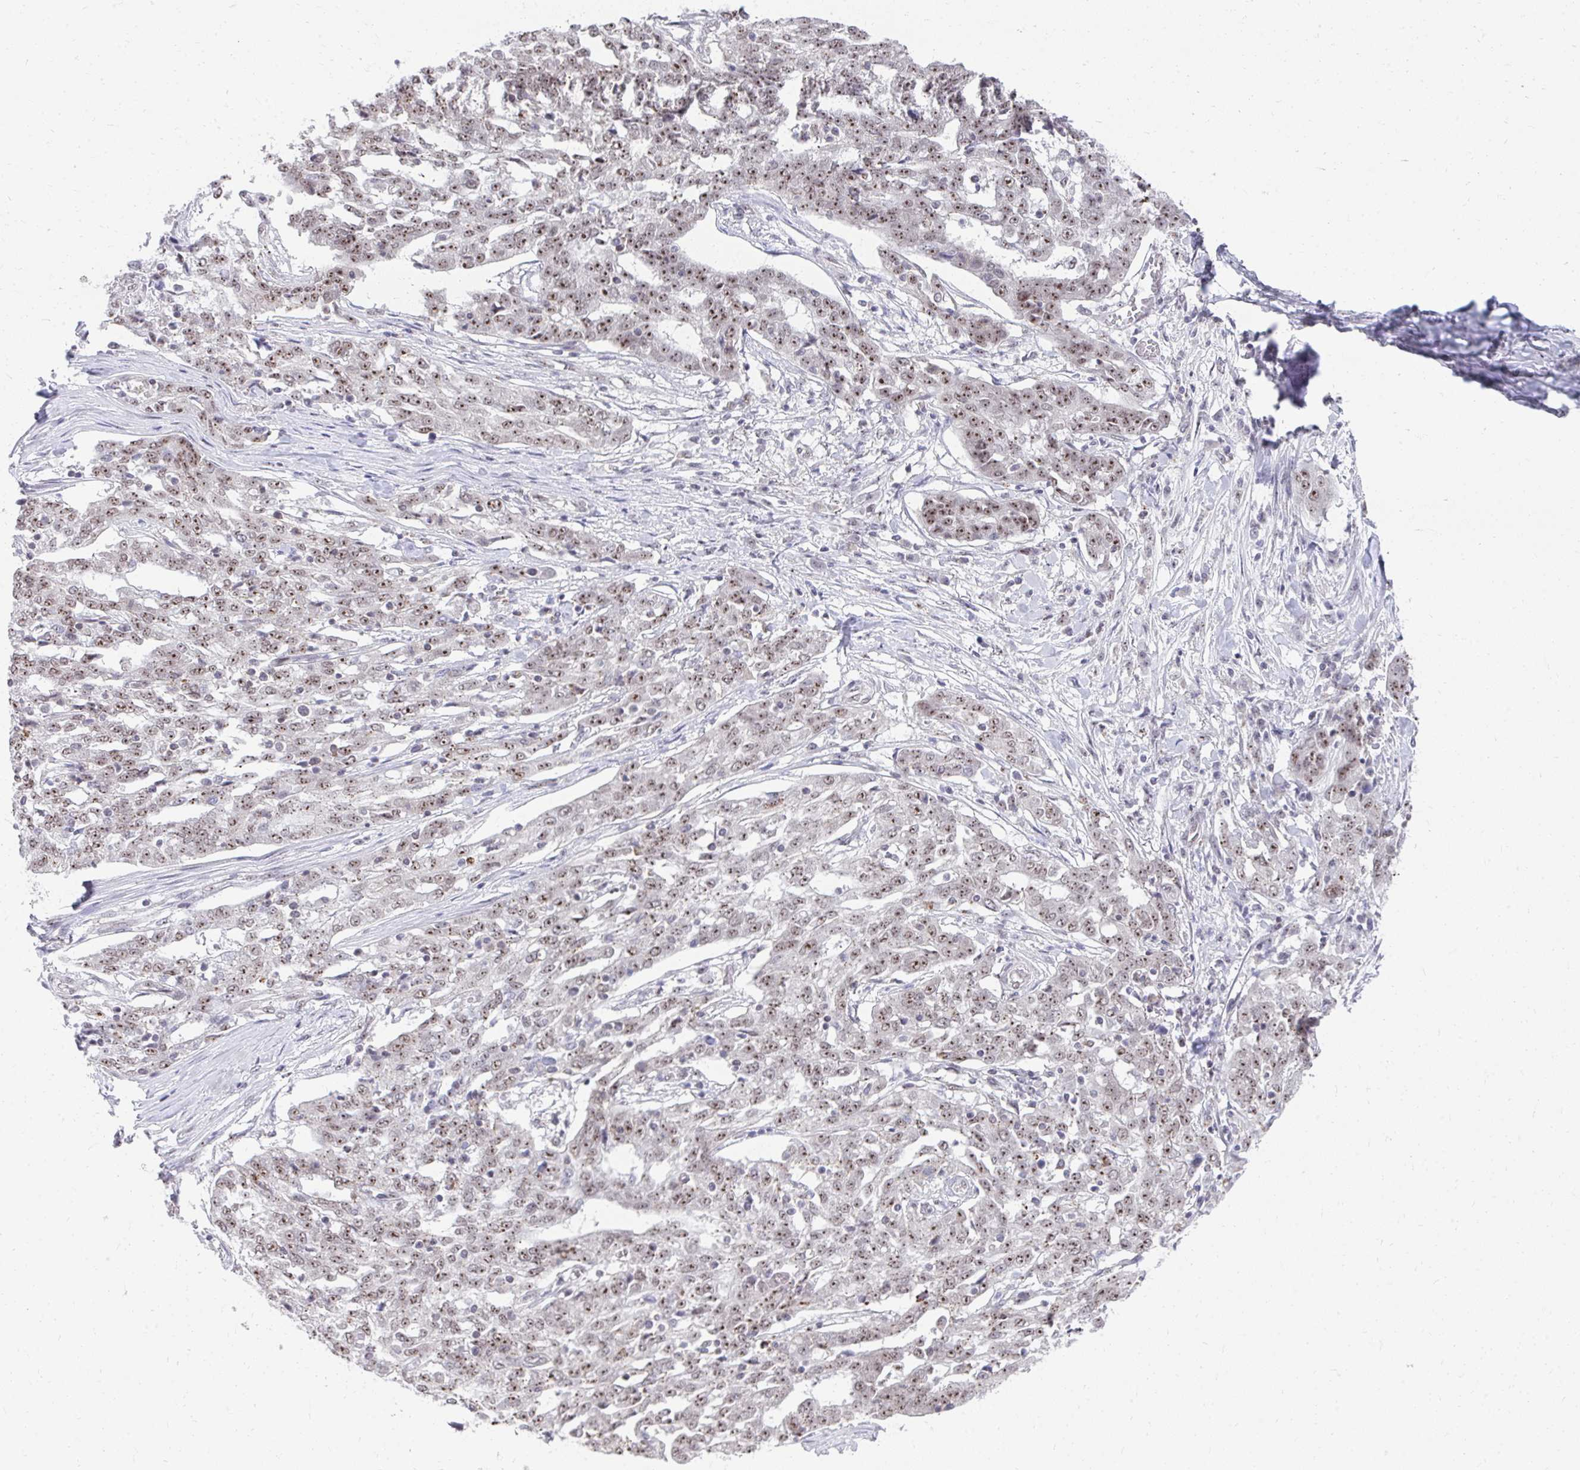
{"staining": {"intensity": "moderate", "quantity": "25%-75%", "location": "nuclear"}, "tissue": "ovarian cancer", "cell_type": "Tumor cells", "image_type": "cancer", "snomed": [{"axis": "morphology", "description": "Cystadenocarcinoma, serous, NOS"}, {"axis": "topography", "description": "Ovary"}], "caption": "Immunohistochemical staining of human ovarian cancer reveals medium levels of moderate nuclear protein expression in approximately 25%-75% of tumor cells. (IHC, brightfield microscopy, high magnification).", "gene": "HIRA", "patient": {"sex": "female", "age": 67}}